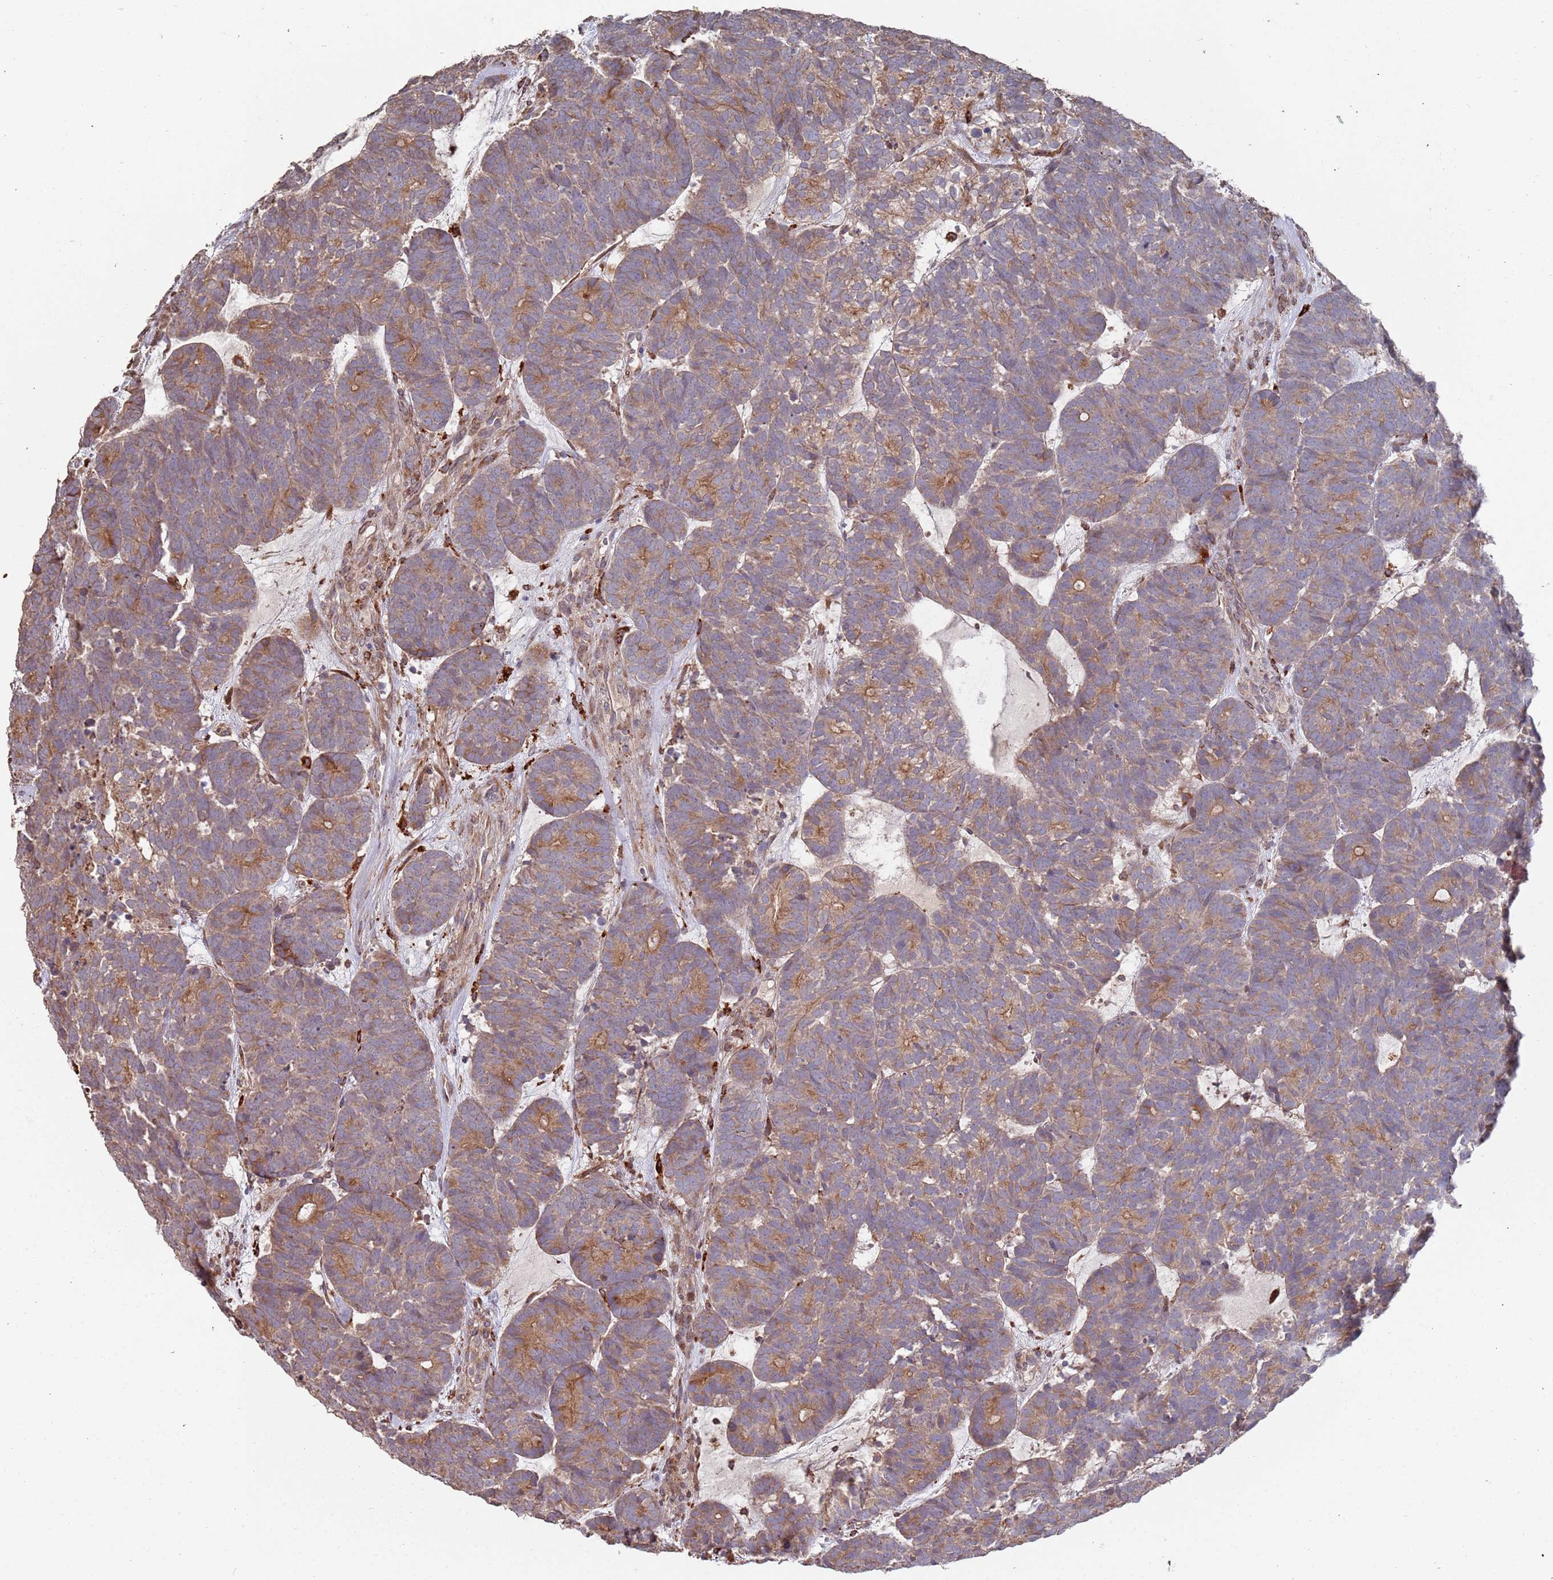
{"staining": {"intensity": "moderate", "quantity": ">75%", "location": "cytoplasmic/membranous"}, "tissue": "head and neck cancer", "cell_type": "Tumor cells", "image_type": "cancer", "snomed": [{"axis": "morphology", "description": "Adenocarcinoma, NOS"}, {"axis": "topography", "description": "Head-Neck"}], "caption": "Immunohistochemical staining of head and neck cancer displays medium levels of moderate cytoplasmic/membranous positivity in approximately >75% of tumor cells.", "gene": "LACC1", "patient": {"sex": "female", "age": 81}}